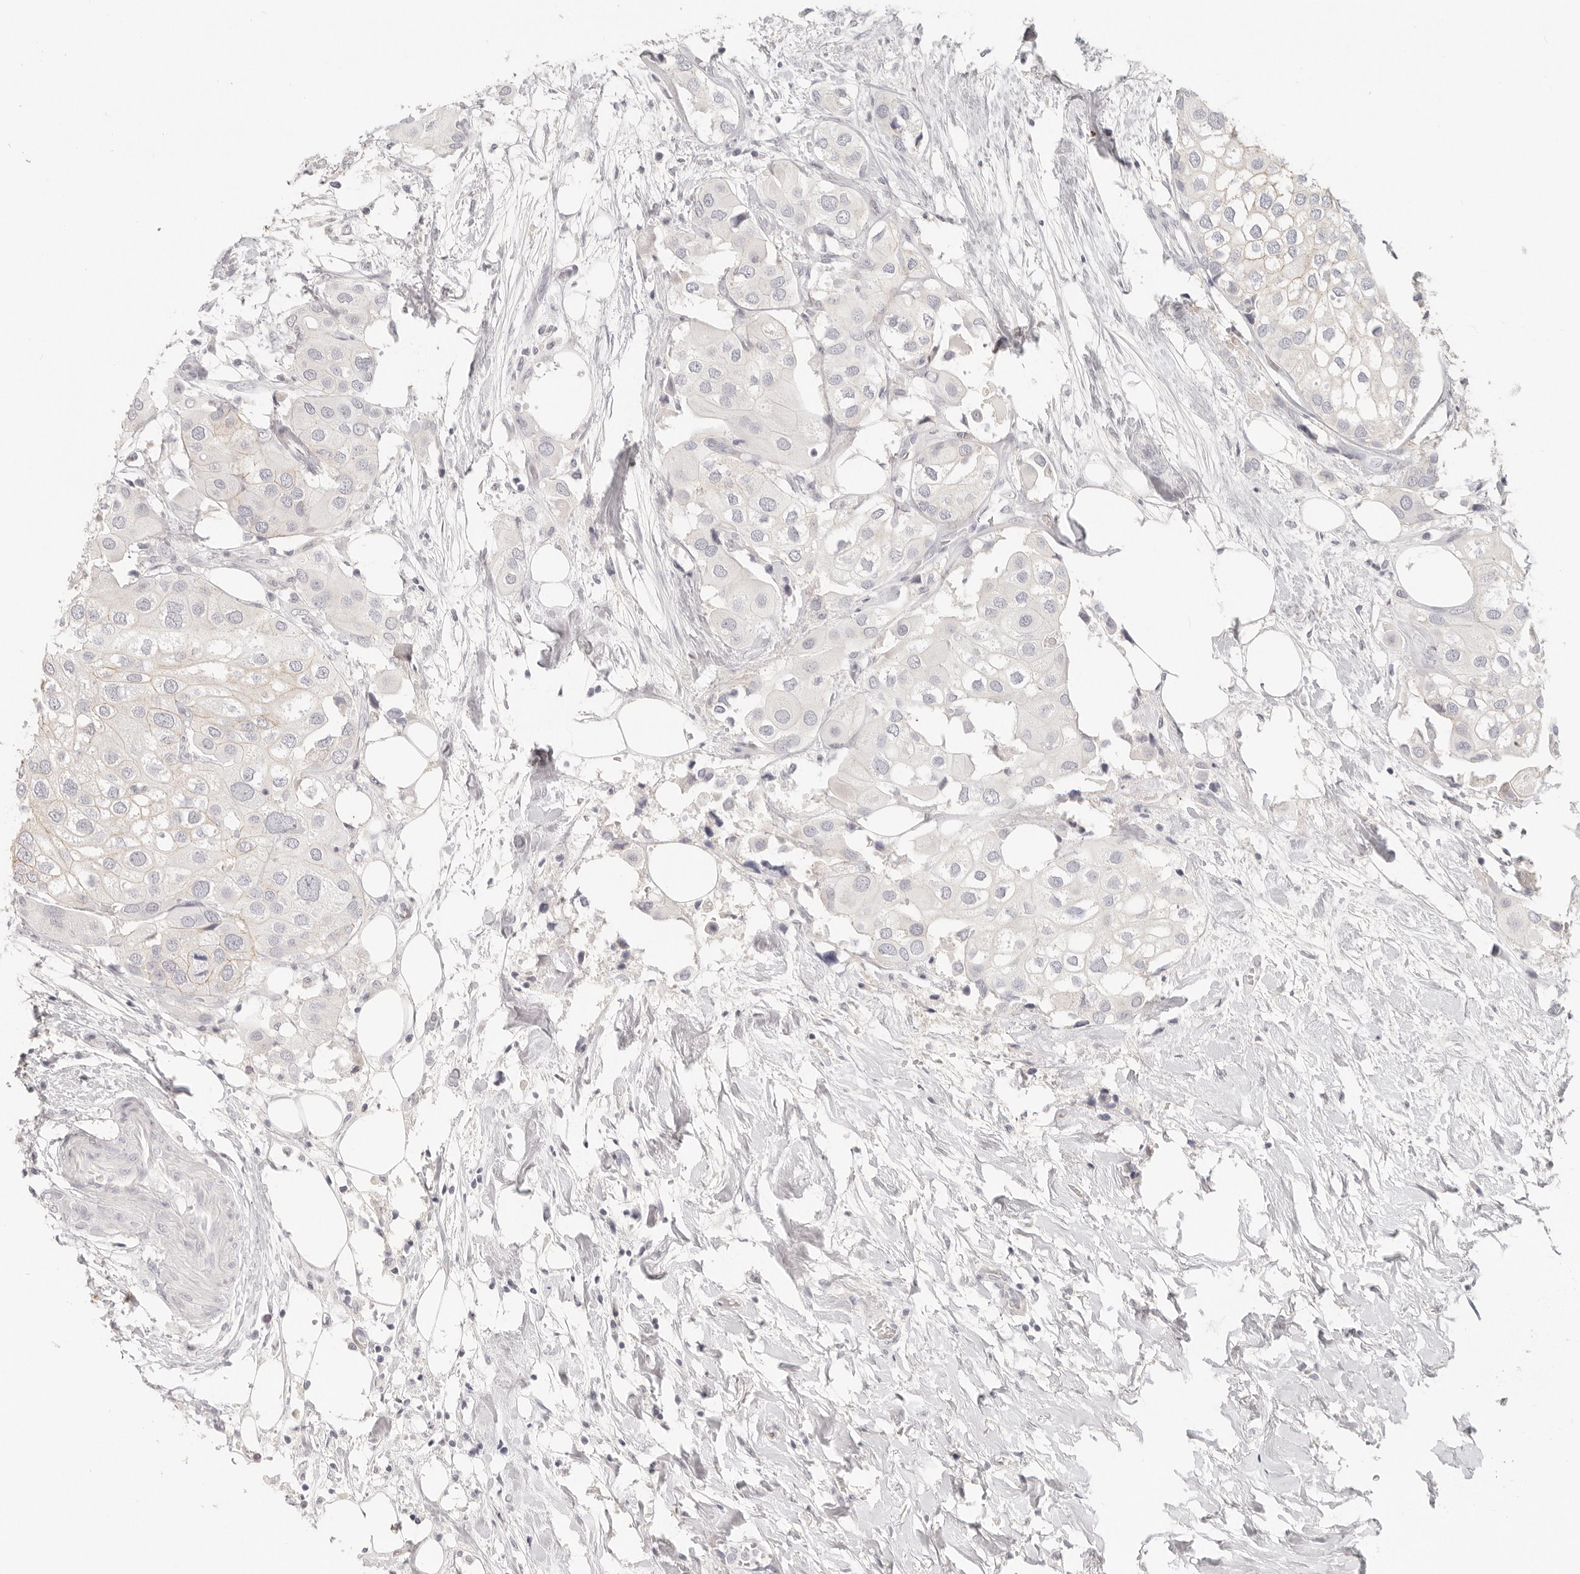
{"staining": {"intensity": "negative", "quantity": "none", "location": "none"}, "tissue": "urothelial cancer", "cell_type": "Tumor cells", "image_type": "cancer", "snomed": [{"axis": "morphology", "description": "Urothelial carcinoma, High grade"}, {"axis": "topography", "description": "Urinary bladder"}], "caption": "The photomicrograph demonstrates no staining of tumor cells in urothelial cancer.", "gene": "EPCAM", "patient": {"sex": "male", "age": 64}}